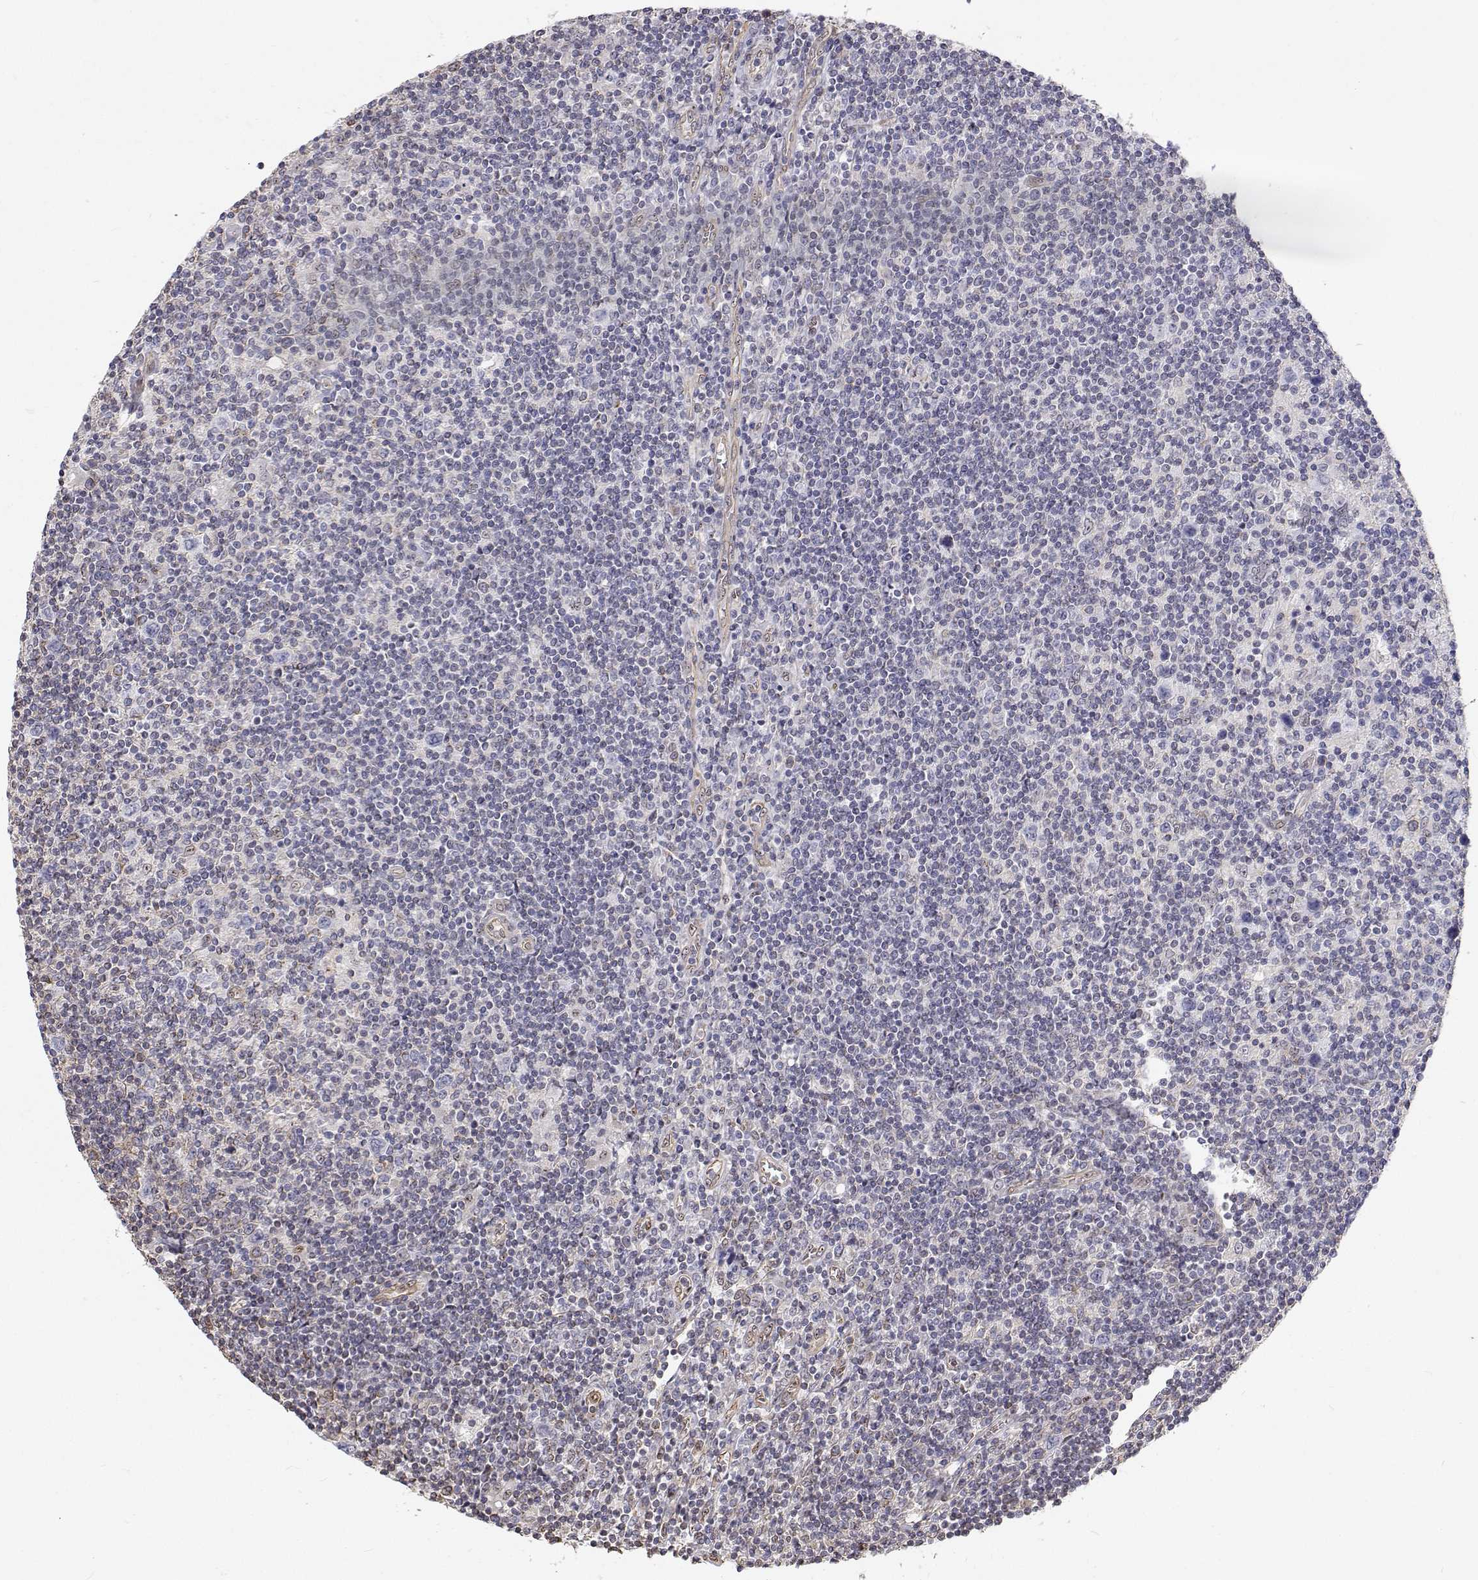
{"staining": {"intensity": "negative", "quantity": "none", "location": "none"}, "tissue": "lymphoma", "cell_type": "Tumor cells", "image_type": "cancer", "snomed": [{"axis": "morphology", "description": "Hodgkin's disease, NOS"}, {"axis": "topography", "description": "Lymph node"}], "caption": "DAB immunohistochemical staining of Hodgkin's disease exhibits no significant staining in tumor cells.", "gene": "GSDMA", "patient": {"sex": "male", "age": 40}}